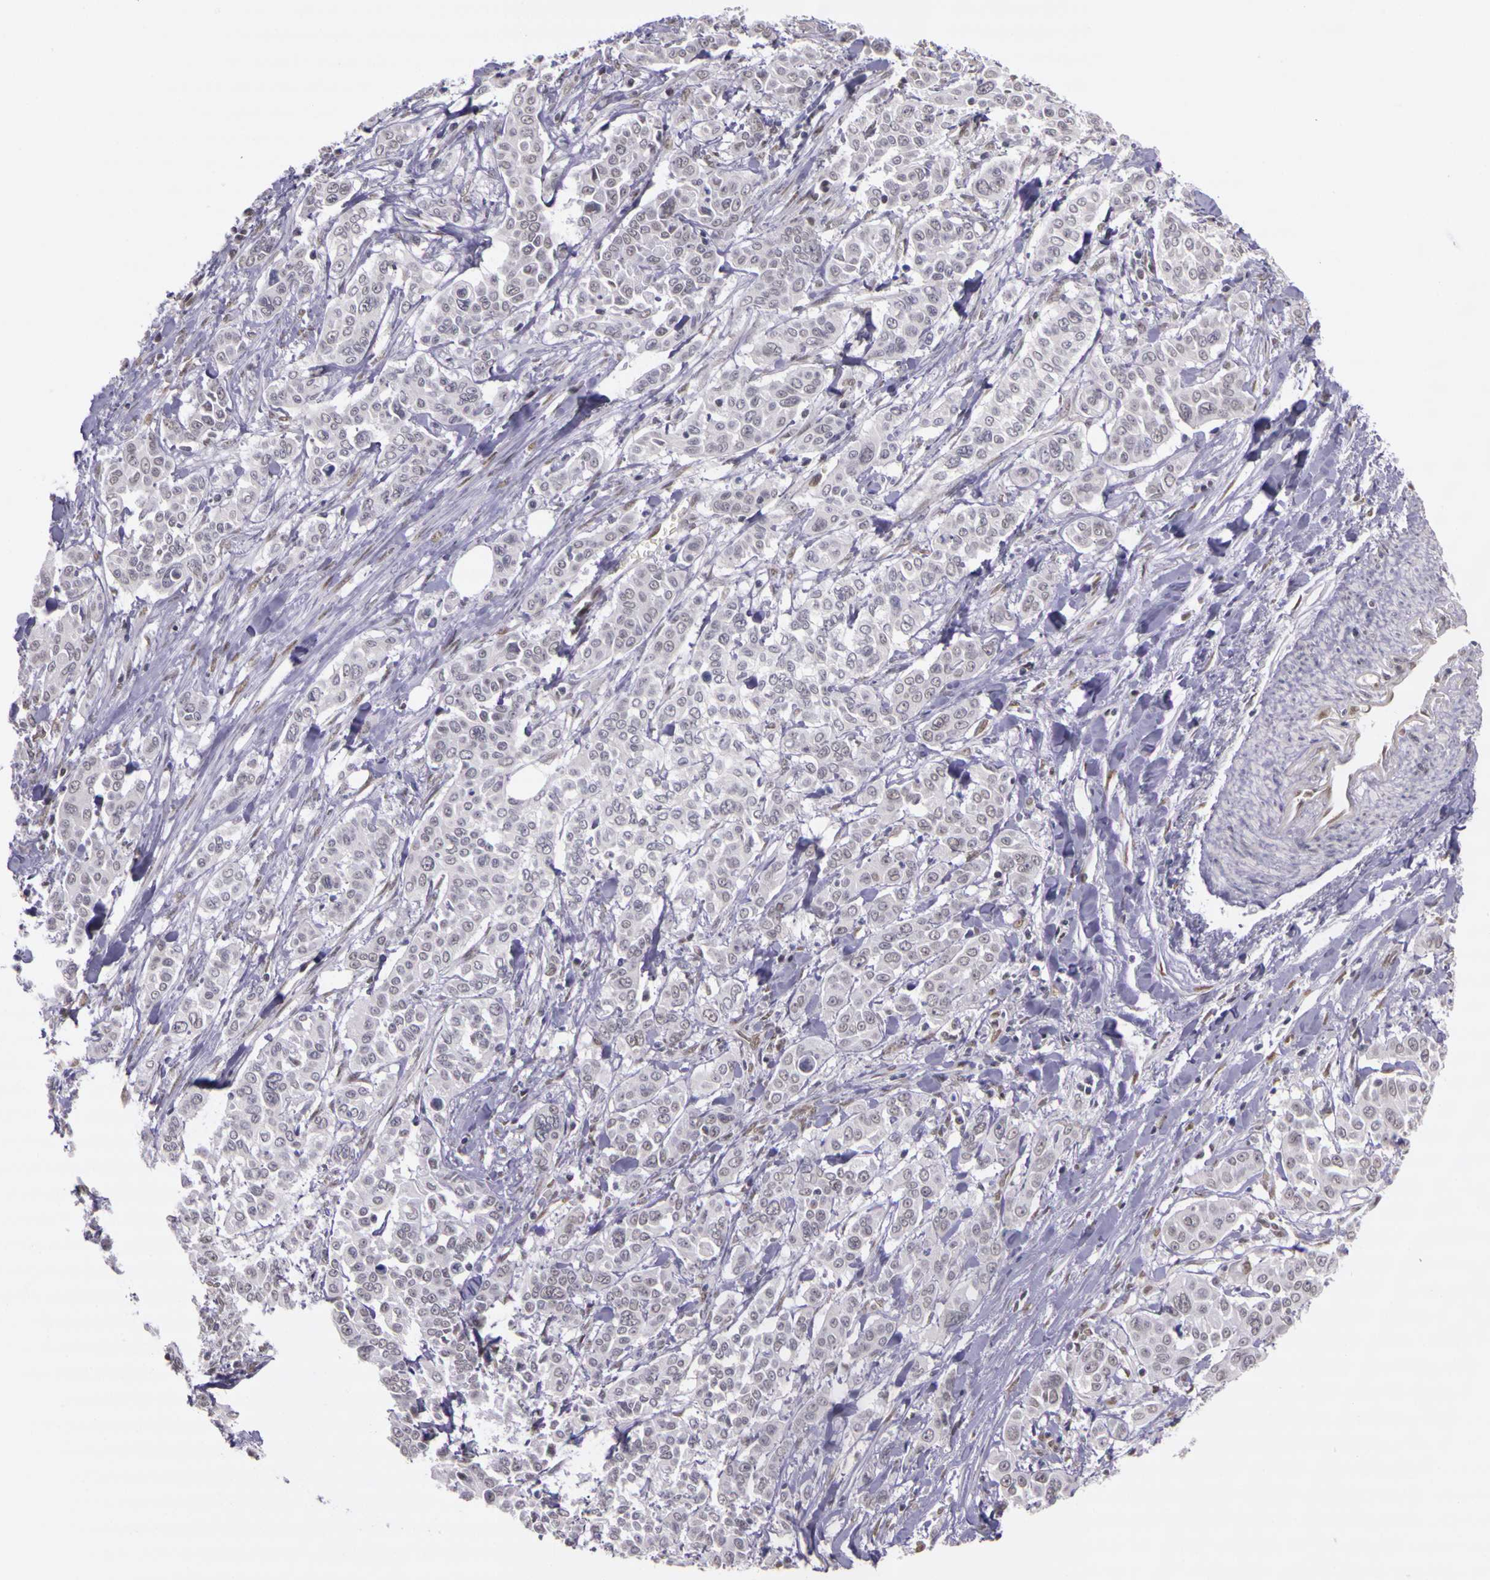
{"staining": {"intensity": "weak", "quantity": "<25%", "location": "nuclear"}, "tissue": "pancreatic cancer", "cell_type": "Tumor cells", "image_type": "cancer", "snomed": [{"axis": "morphology", "description": "Adenocarcinoma, NOS"}, {"axis": "topography", "description": "Pancreas"}], "caption": "Protein analysis of pancreatic cancer (adenocarcinoma) demonstrates no significant expression in tumor cells.", "gene": "WDR13", "patient": {"sex": "female", "age": 52}}